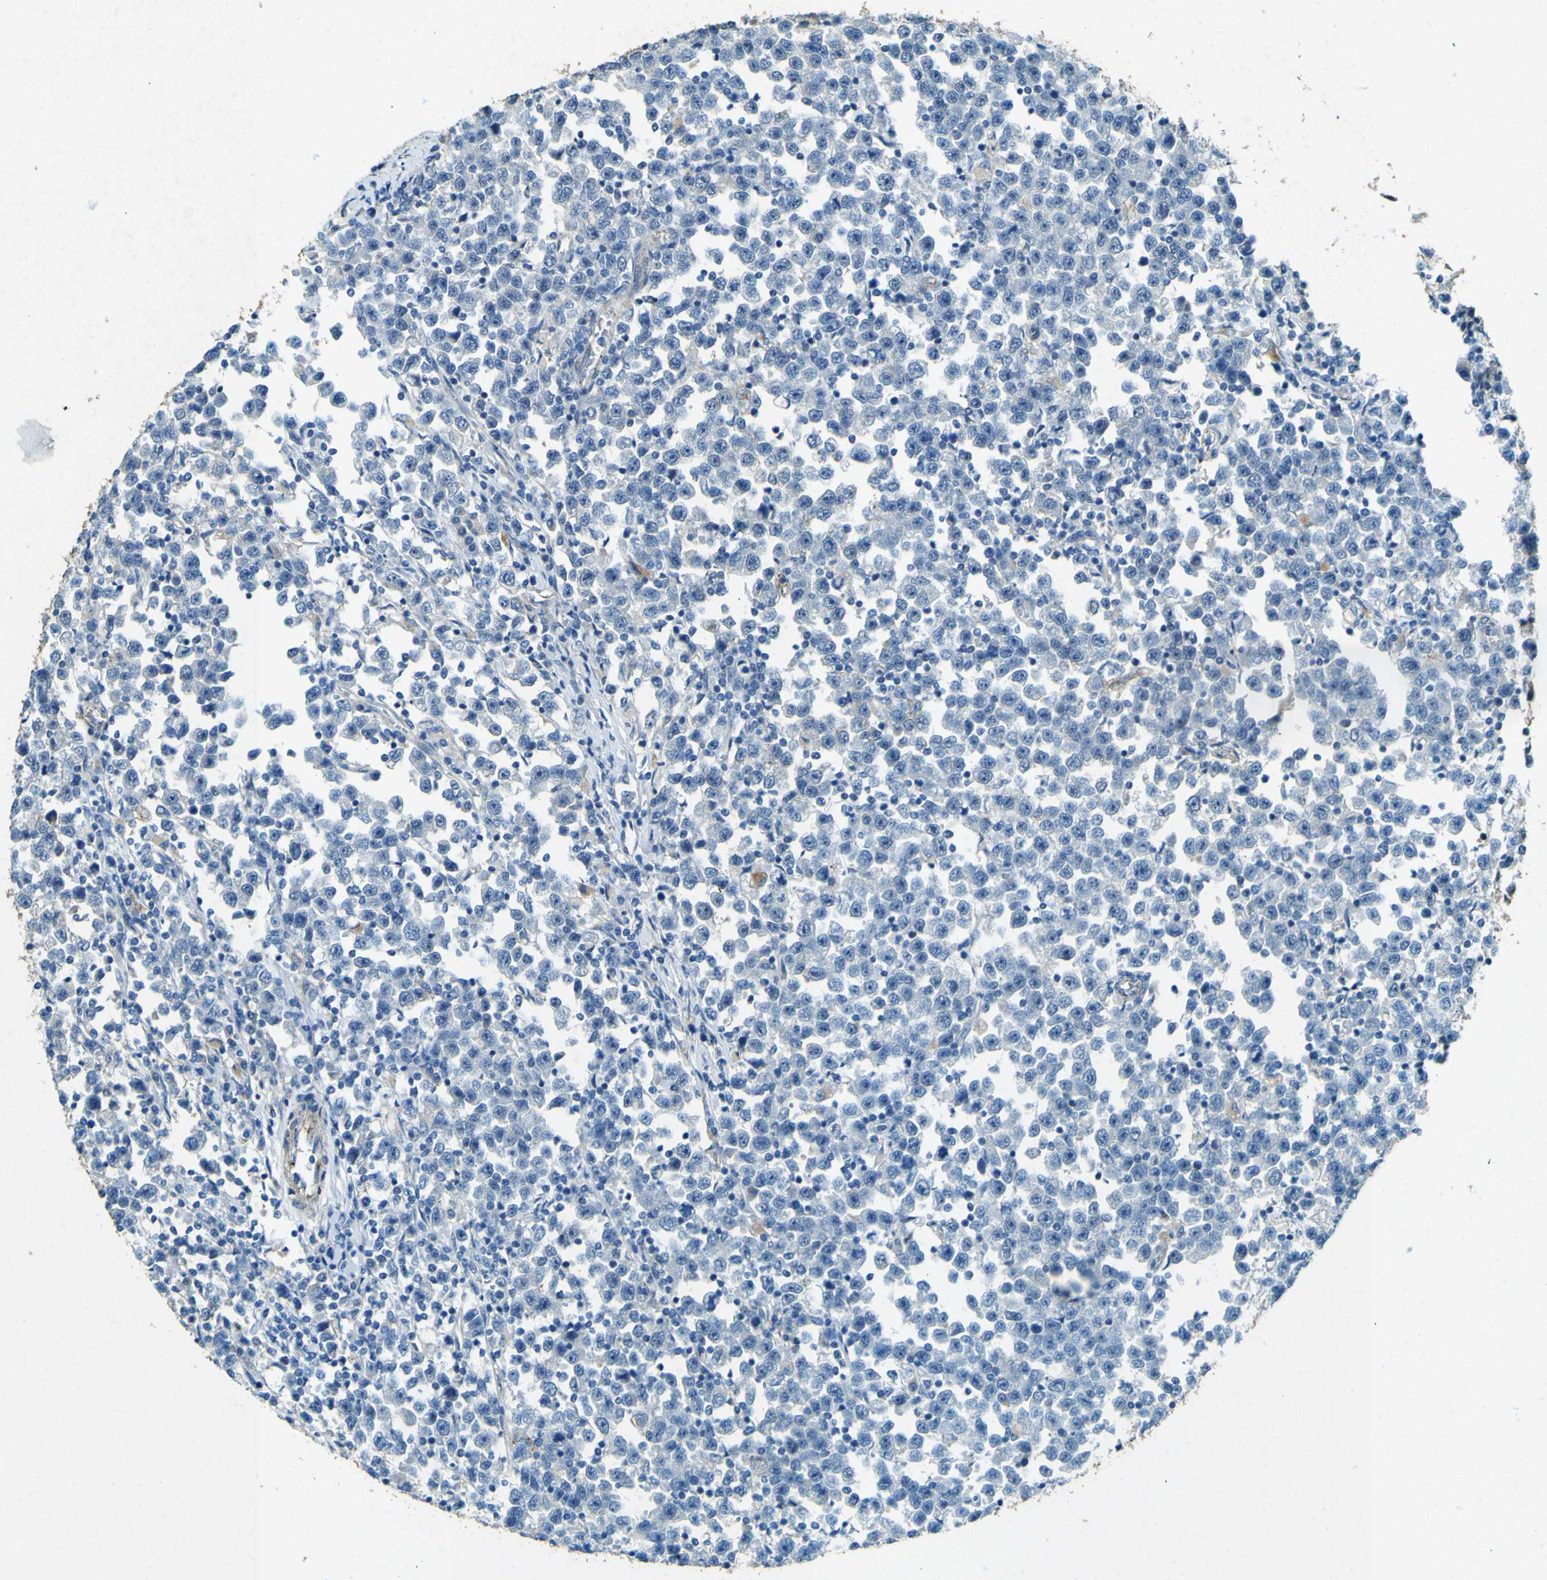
{"staining": {"intensity": "negative", "quantity": "none", "location": "none"}, "tissue": "testis cancer", "cell_type": "Tumor cells", "image_type": "cancer", "snomed": [{"axis": "morphology", "description": "Seminoma, NOS"}, {"axis": "topography", "description": "Testis"}], "caption": "Micrograph shows no protein positivity in tumor cells of testis cancer (seminoma) tissue.", "gene": "PDE9A", "patient": {"sex": "male", "age": 43}}